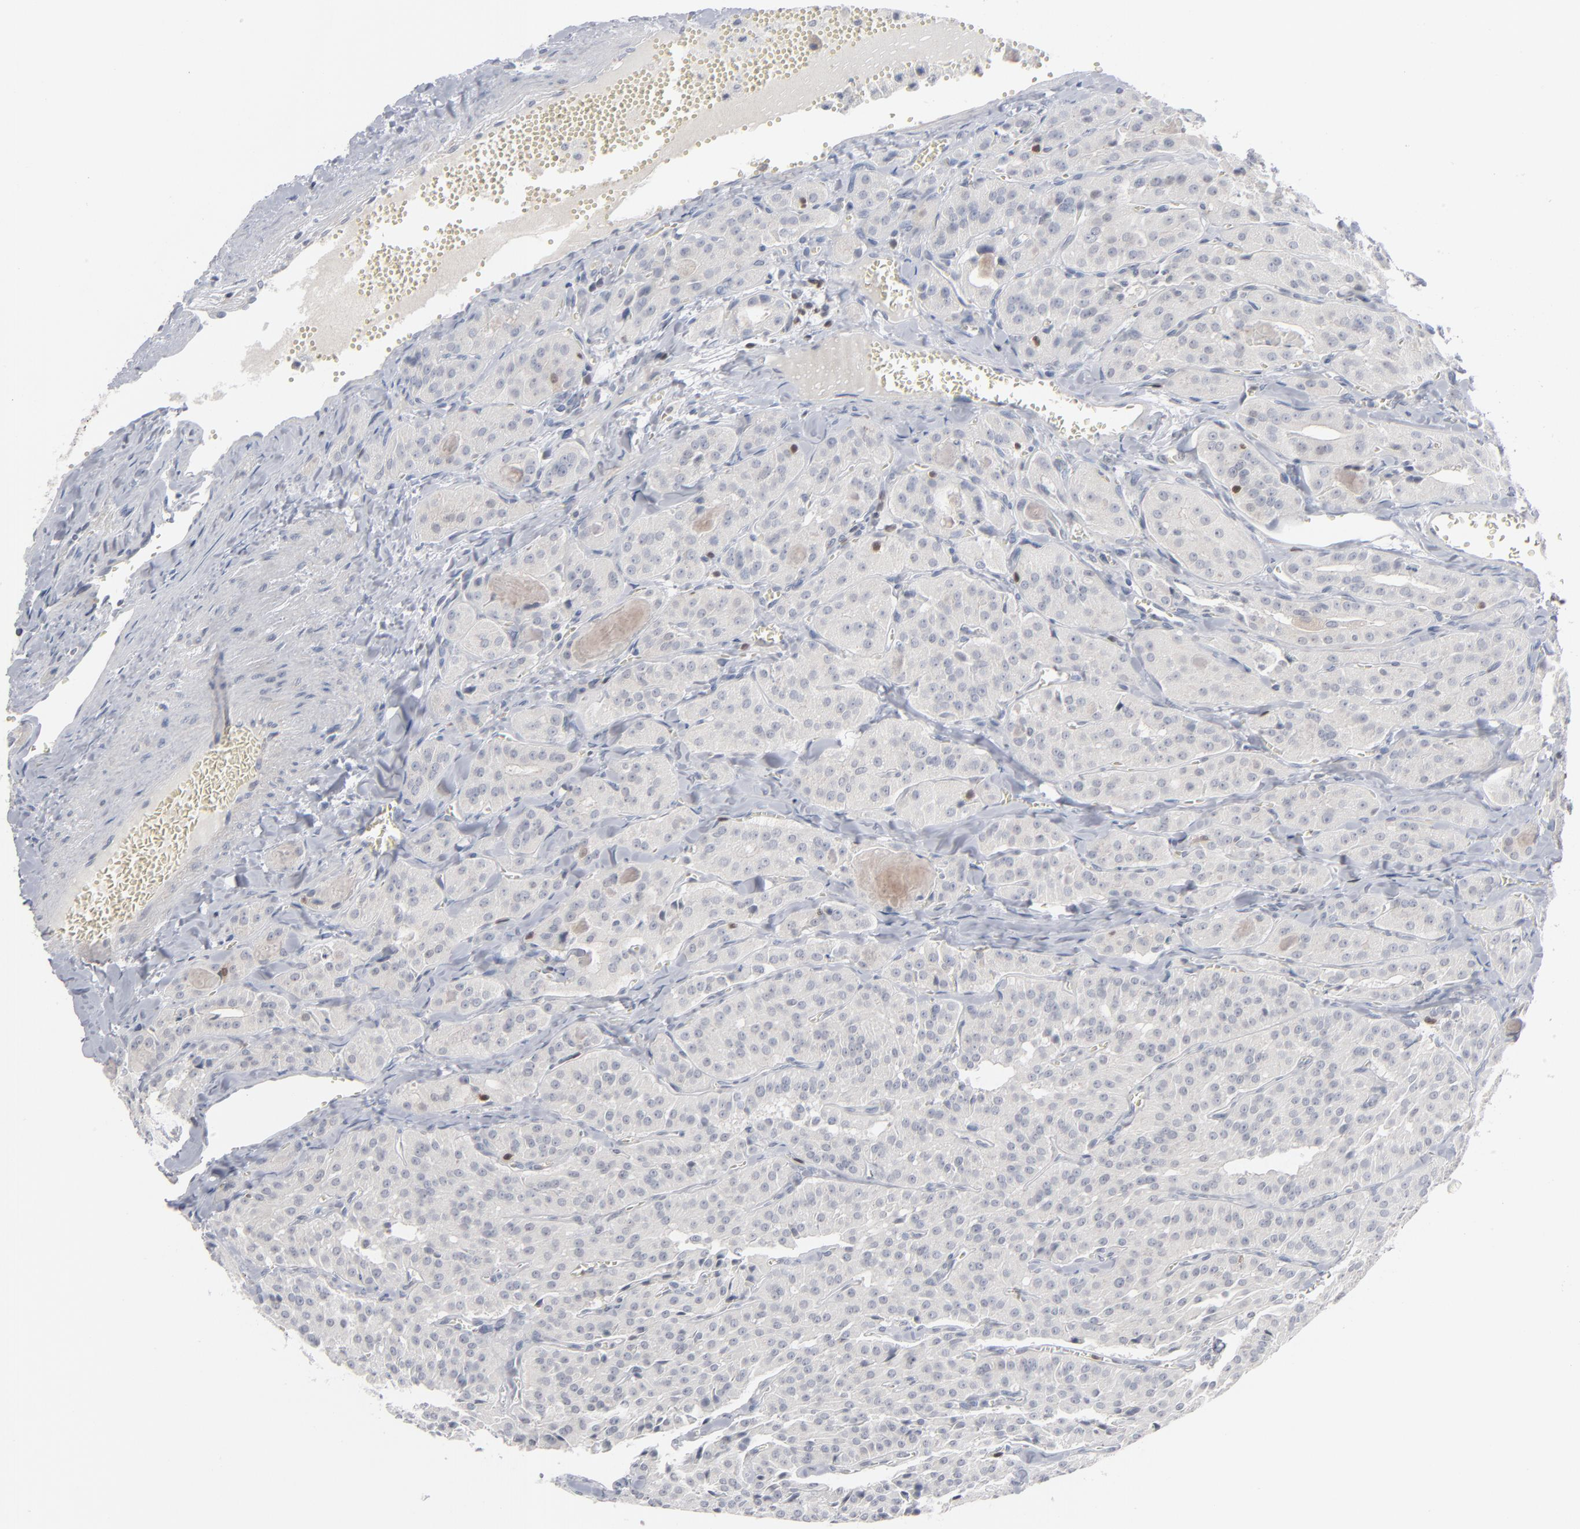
{"staining": {"intensity": "negative", "quantity": "none", "location": "none"}, "tissue": "thyroid cancer", "cell_type": "Tumor cells", "image_type": "cancer", "snomed": [{"axis": "morphology", "description": "Carcinoma, NOS"}, {"axis": "topography", "description": "Thyroid gland"}], "caption": "Immunohistochemistry (IHC) micrograph of human thyroid carcinoma stained for a protein (brown), which shows no staining in tumor cells.", "gene": "STAT4", "patient": {"sex": "male", "age": 76}}